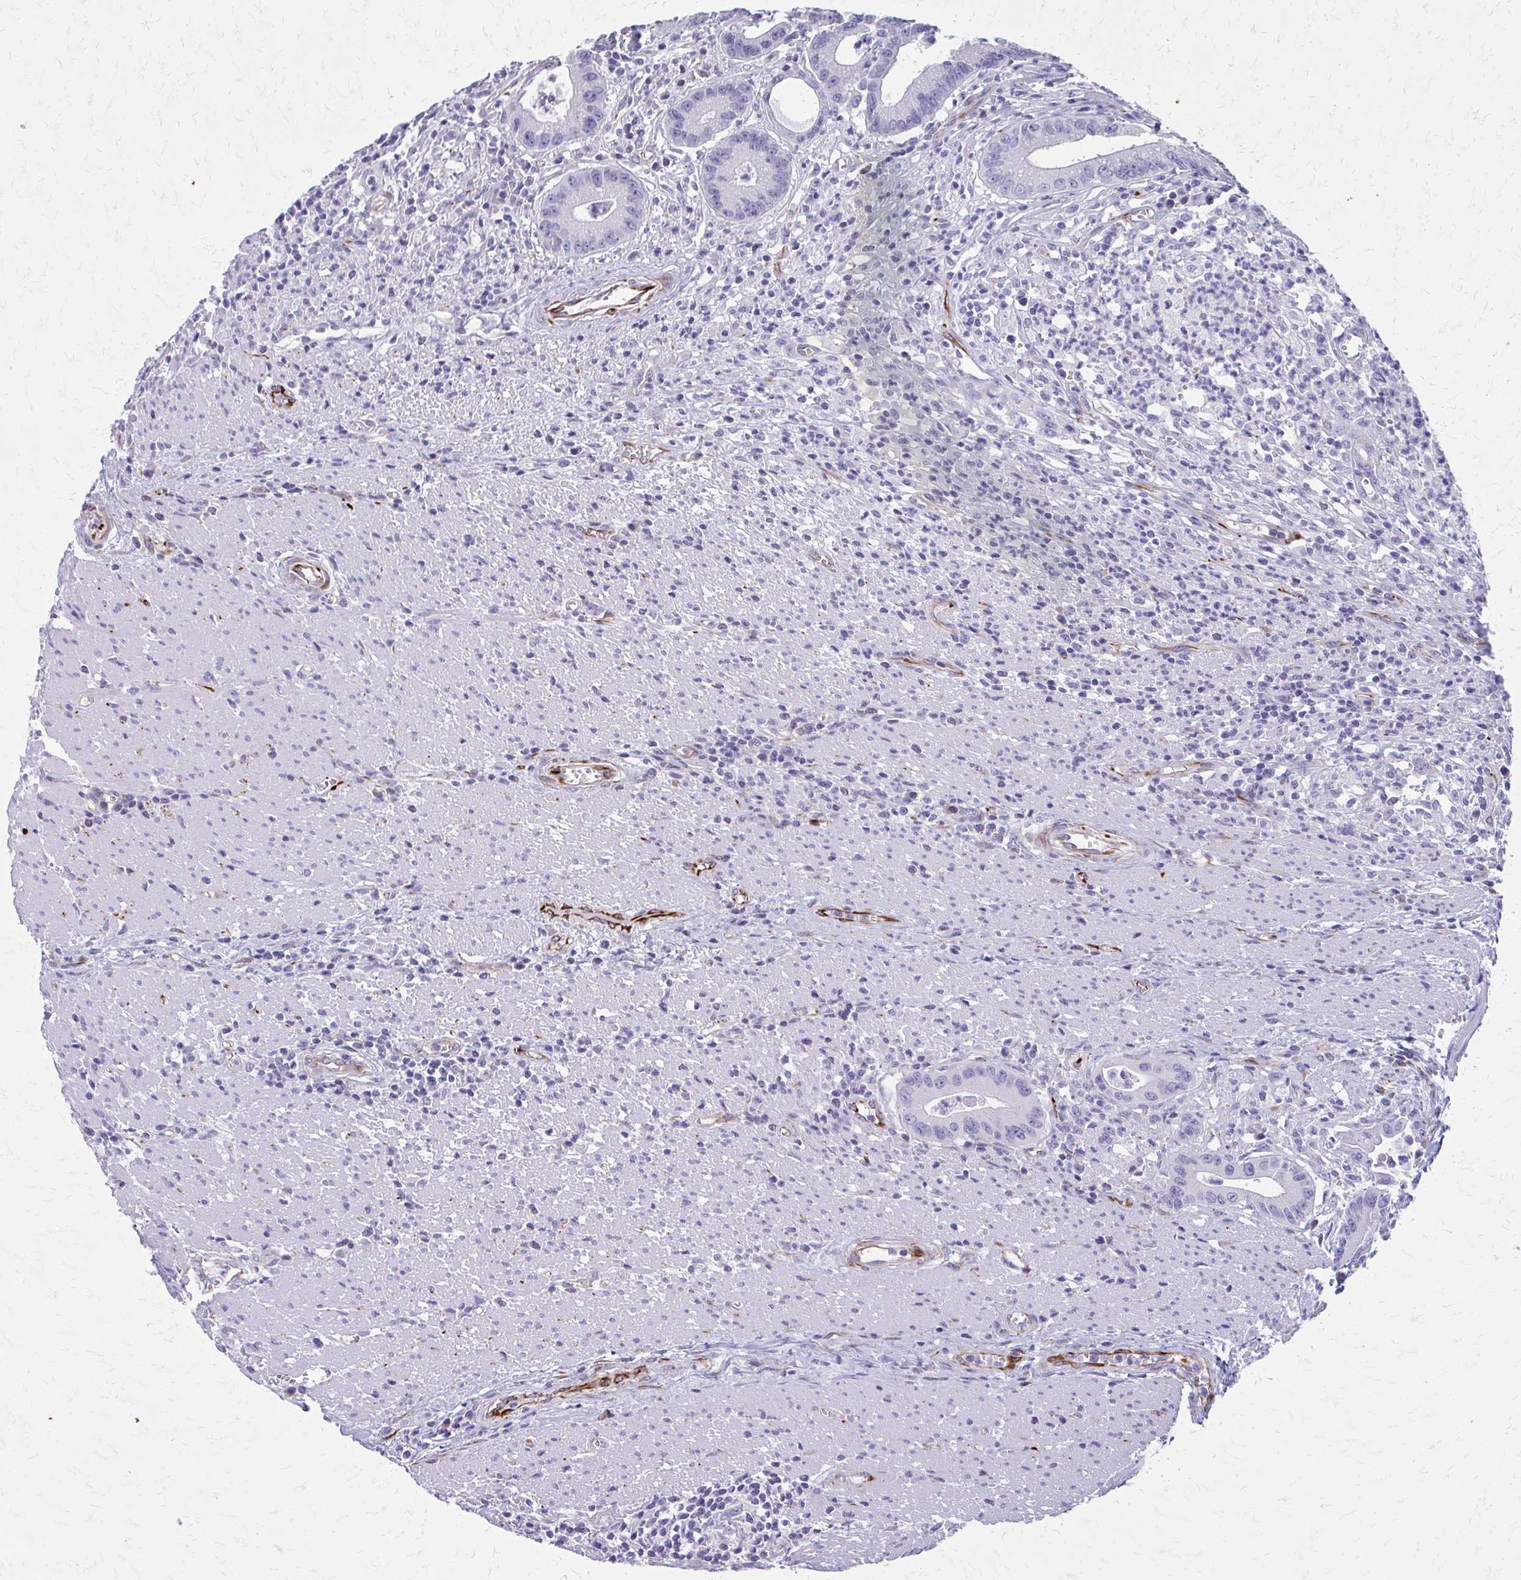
{"staining": {"intensity": "negative", "quantity": "none", "location": "none"}, "tissue": "colorectal cancer", "cell_type": "Tumor cells", "image_type": "cancer", "snomed": [{"axis": "morphology", "description": "Adenocarcinoma, NOS"}, {"axis": "topography", "description": "Rectum"}], "caption": "An immunohistochemistry micrograph of adenocarcinoma (colorectal) is shown. There is no staining in tumor cells of adenocarcinoma (colorectal).", "gene": "TRIM6", "patient": {"sex": "female", "age": 81}}